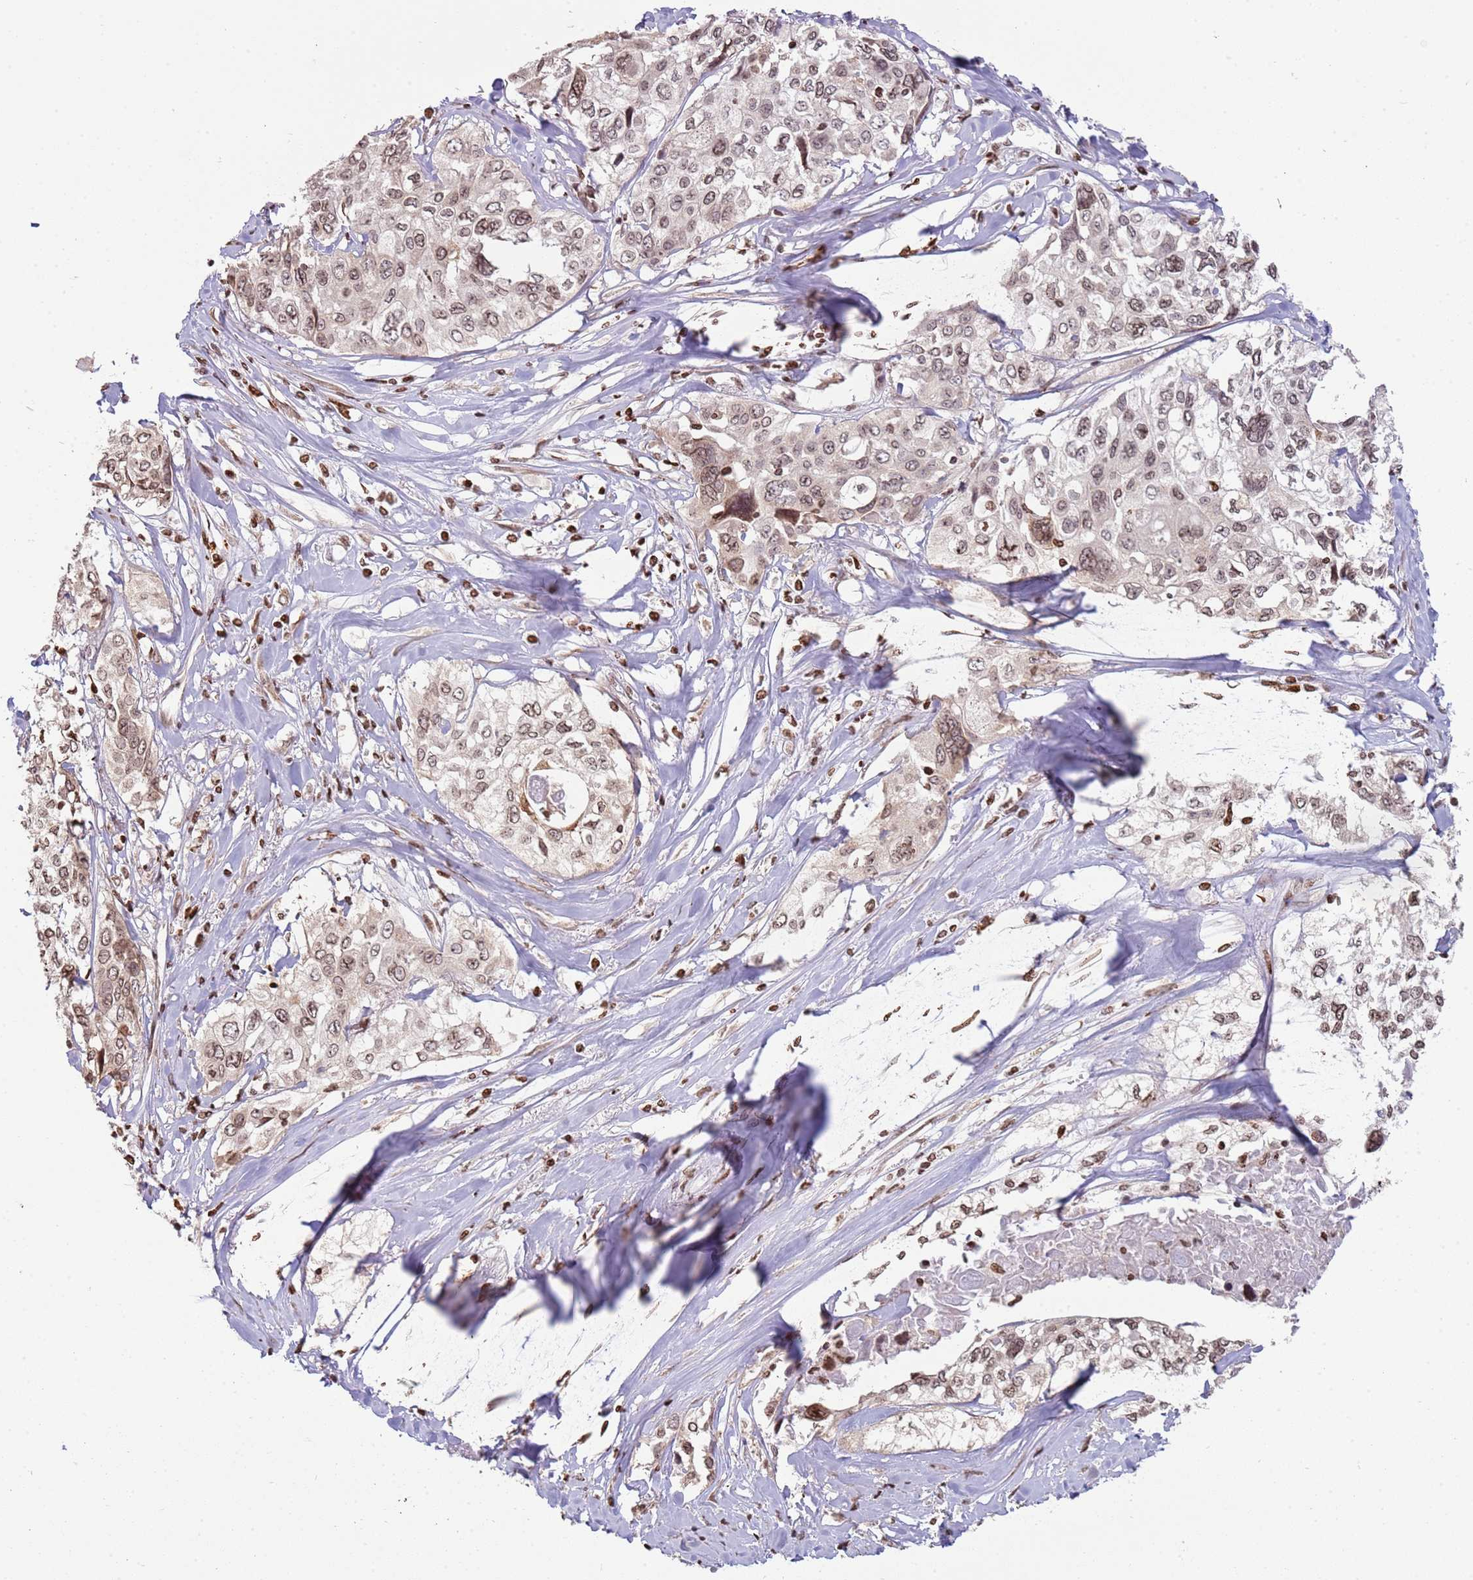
{"staining": {"intensity": "moderate", "quantity": ">75%", "location": "cytoplasmic/membranous,nuclear"}, "tissue": "cervical cancer", "cell_type": "Tumor cells", "image_type": "cancer", "snomed": [{"axis": "morphology", "description": "Squamous cell carcinoma, NOS"}, {"axis": "topography", "description": "Cervix"}], "caption": "High-magnification brightfield microscopy of cervical cancer stained with DAB (3,3'-diaminobenzidine) (brown) and counterstained with hematoxylin (blue). tumor cells exhibit moderate cytoplasmic/membranous and nuclear positivity is identified in about>75% of cells.", "gene": "SCAF1", "patient": {"sex": "female", "age": 31}}